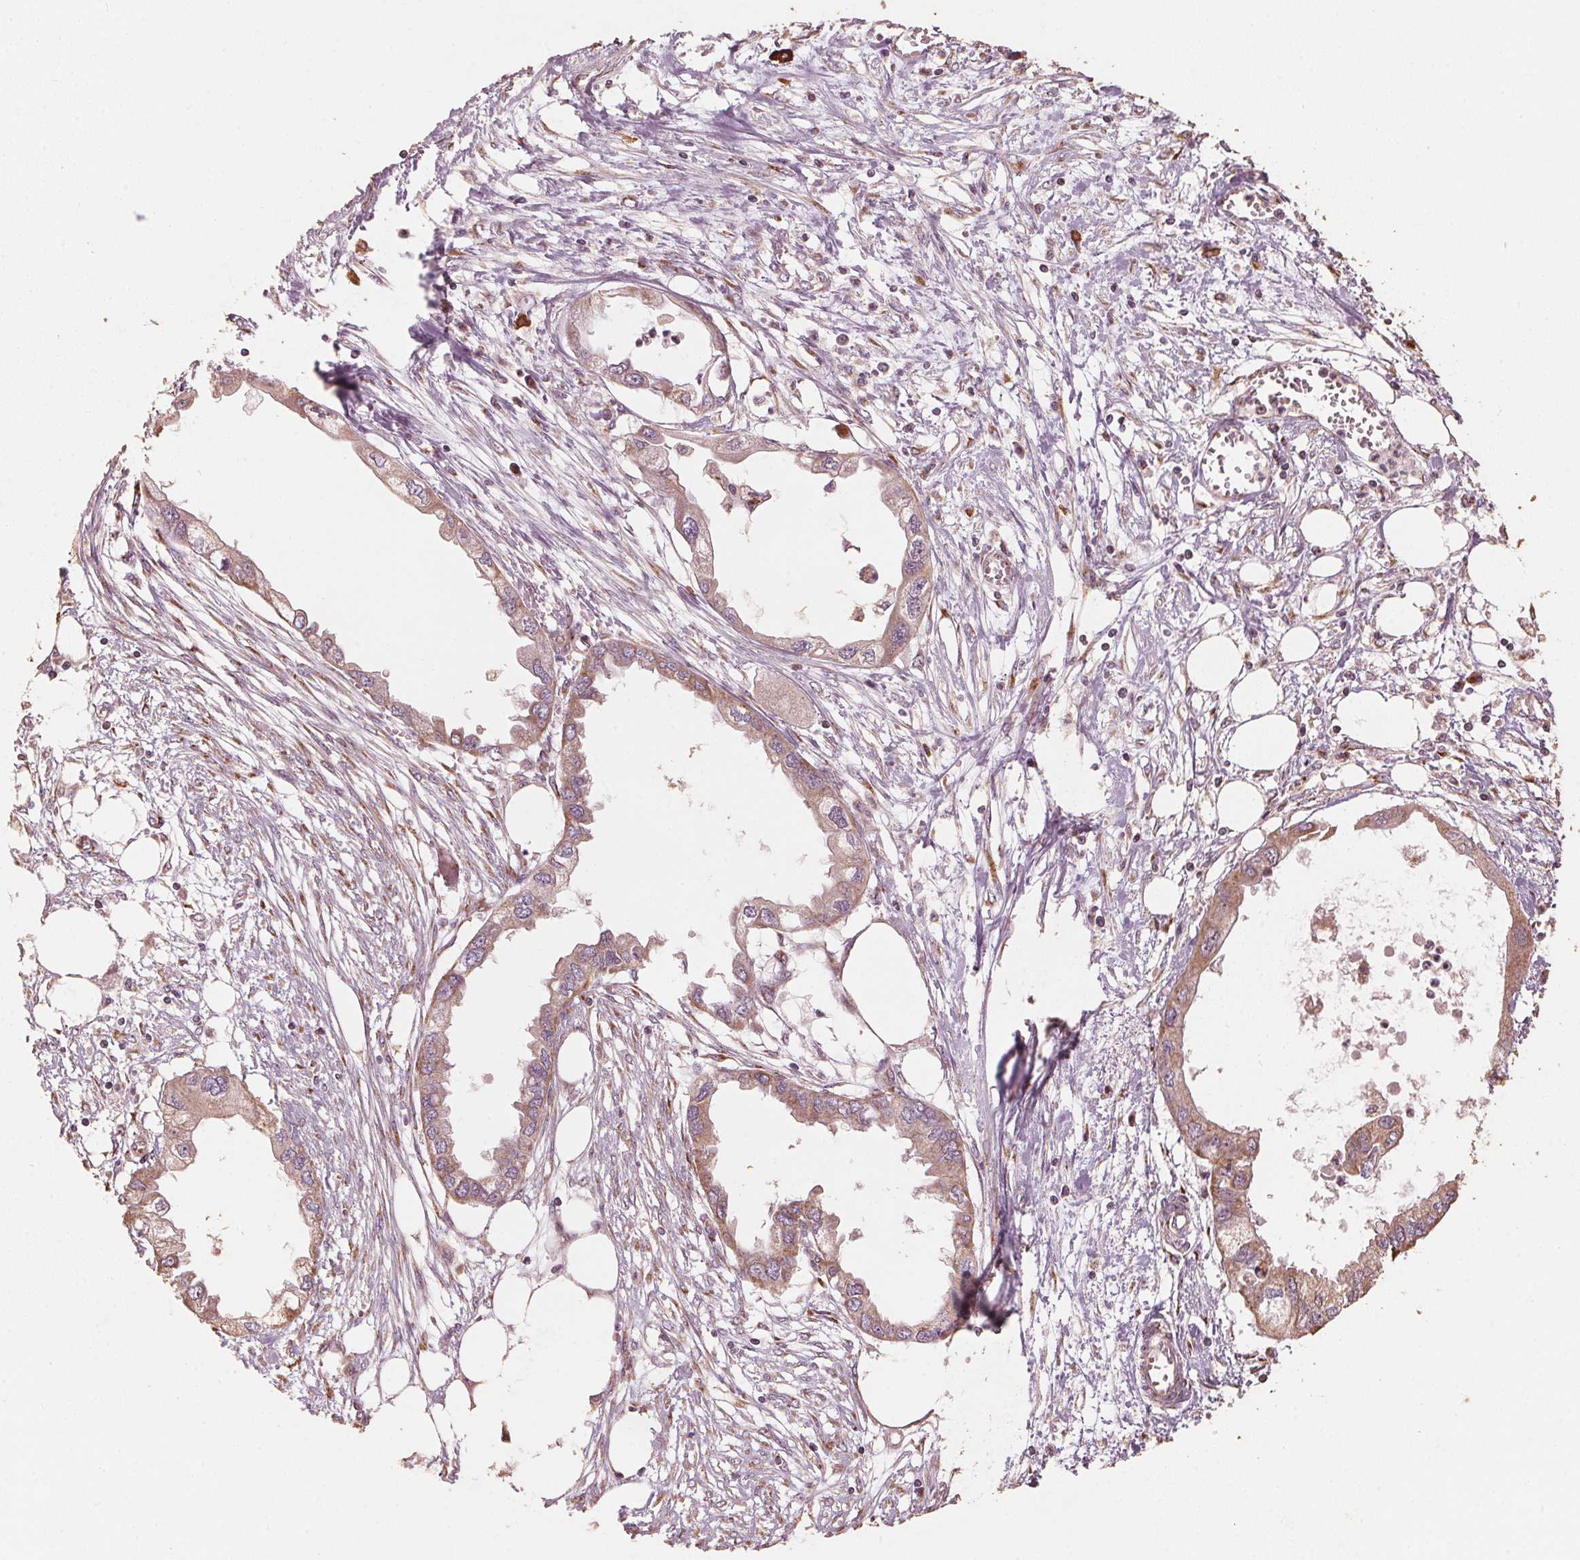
{"staining": {"intensity": "moderate", "quantity": ">75%", "location": "cytoplasmic/membranous"}, "tissue": "endometrial cancer", "cell_type": "Tumor cells", "image_type": "cancer", "snomed": [{"axis": "morphology", "description": "Adenocarcinoma, NOS"}, {"axis": "morphology", "description": "Adenocarcinoma, metastatic, NOS"}, {"axis": "topography", "description": "Adipose tissue"}, {"axis": "topography", "description": "Endometrium"}], "caption": "Protein staining displays moderate cytoplasmic/membranous positivity in approximately >75% of tumor cells in adenocarcinoma (endometrial).", "gene": "TOMM70", "patient": {"sex": "female", "age": 67}}